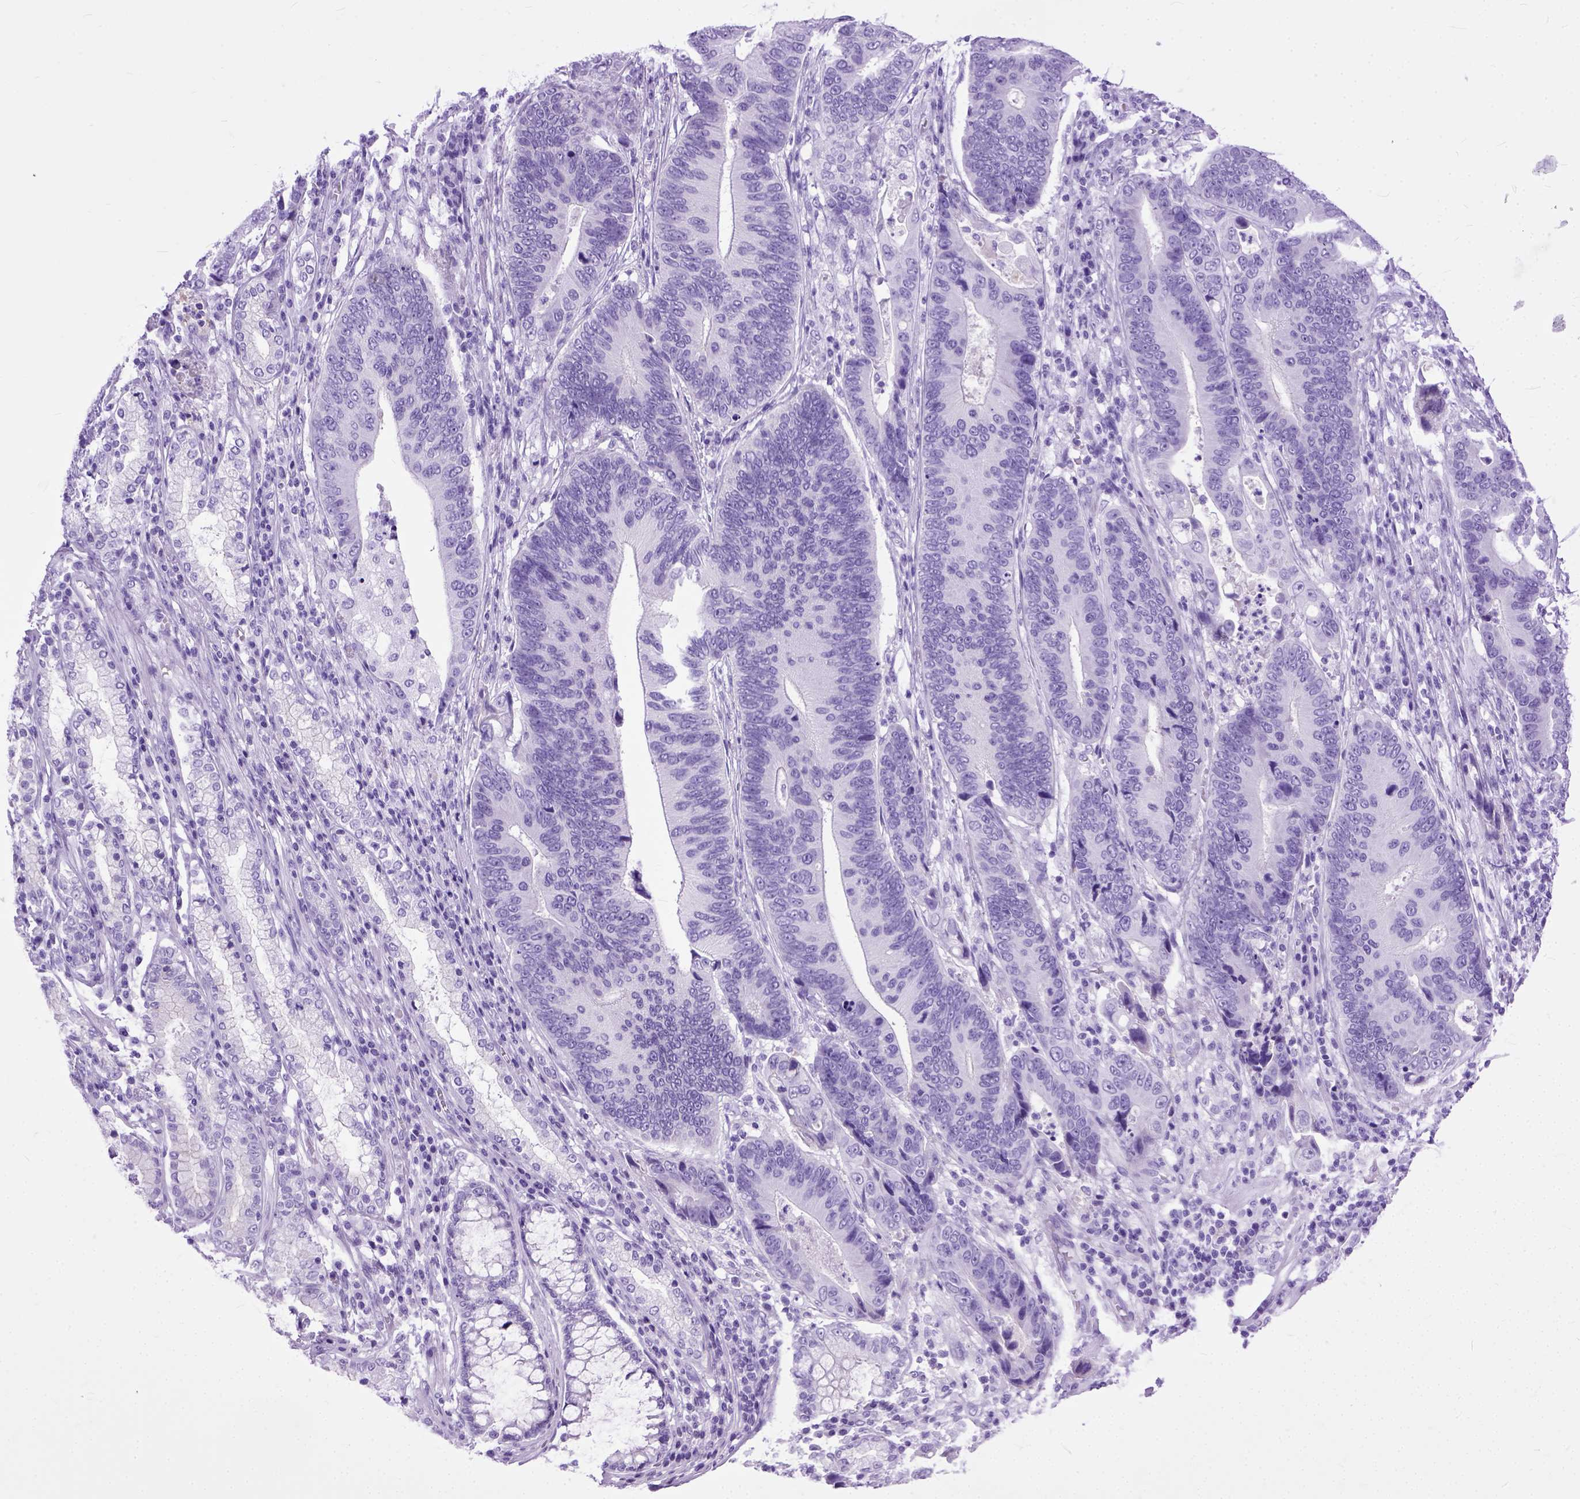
{"staining": {"intensity": "negative", "quantity": "none", "location": "none"}, "tissue": "stomach cancer", "cell_type": "Tumor cells", "image_type": "cancer", "snomed": [{"axis": "morphology", "description": "Adenocarcinoma, NOS"}, {"axis": "topography", "description": "Stomach"}], "caption": "DAB immunohistochemical staining of adenocarcinoma (stomach) exhibits no significant staining in tumor cells. (DAB (3,3'-diaminobenzidine) immunohistochemistry (IHC) with hematoxylin counter stain).", "gene": "GNGT1", "patient": {"sex": "male", "age": 84}}